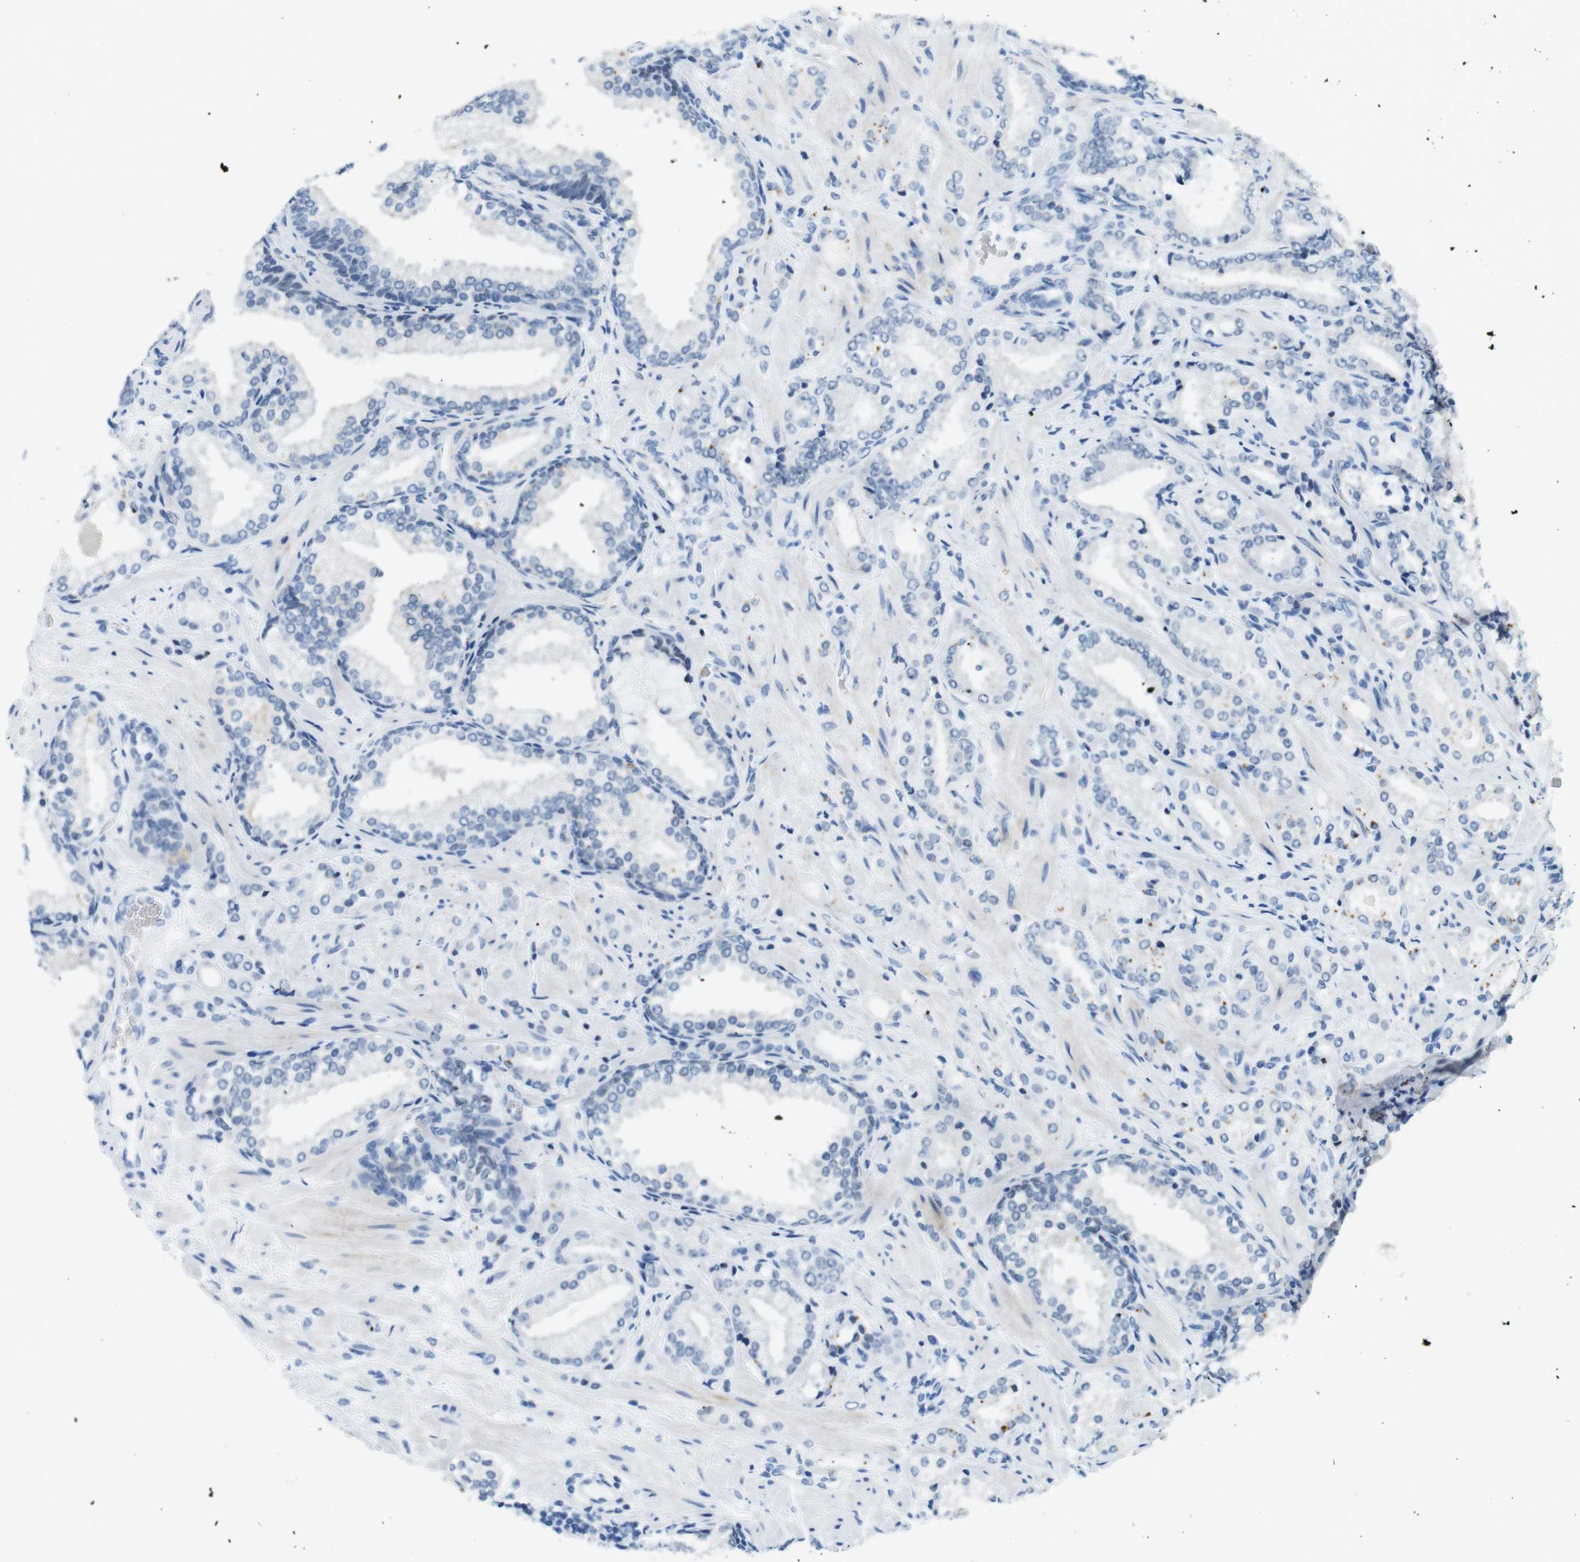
{"staining": {"intensity": "negative", "quantity": "none", "location": "none"}, "tissue": "prostate cancer", "cell_type": "Tumor cells", "image_type": "cancer", "snomed": [{"axis": "morphology", "description": "Adenocarcinoma, High grade"}, {"axis": "topography", "description": "Prostate"}], "caption": "DAB immunohistochemical staining of prostate cancer (adenocarcinoma (high-grade)) demonstrates no significant expression in tumor cells.", "gene": "TFAP2C", "patient": {"sex": "male", "age": 64}}